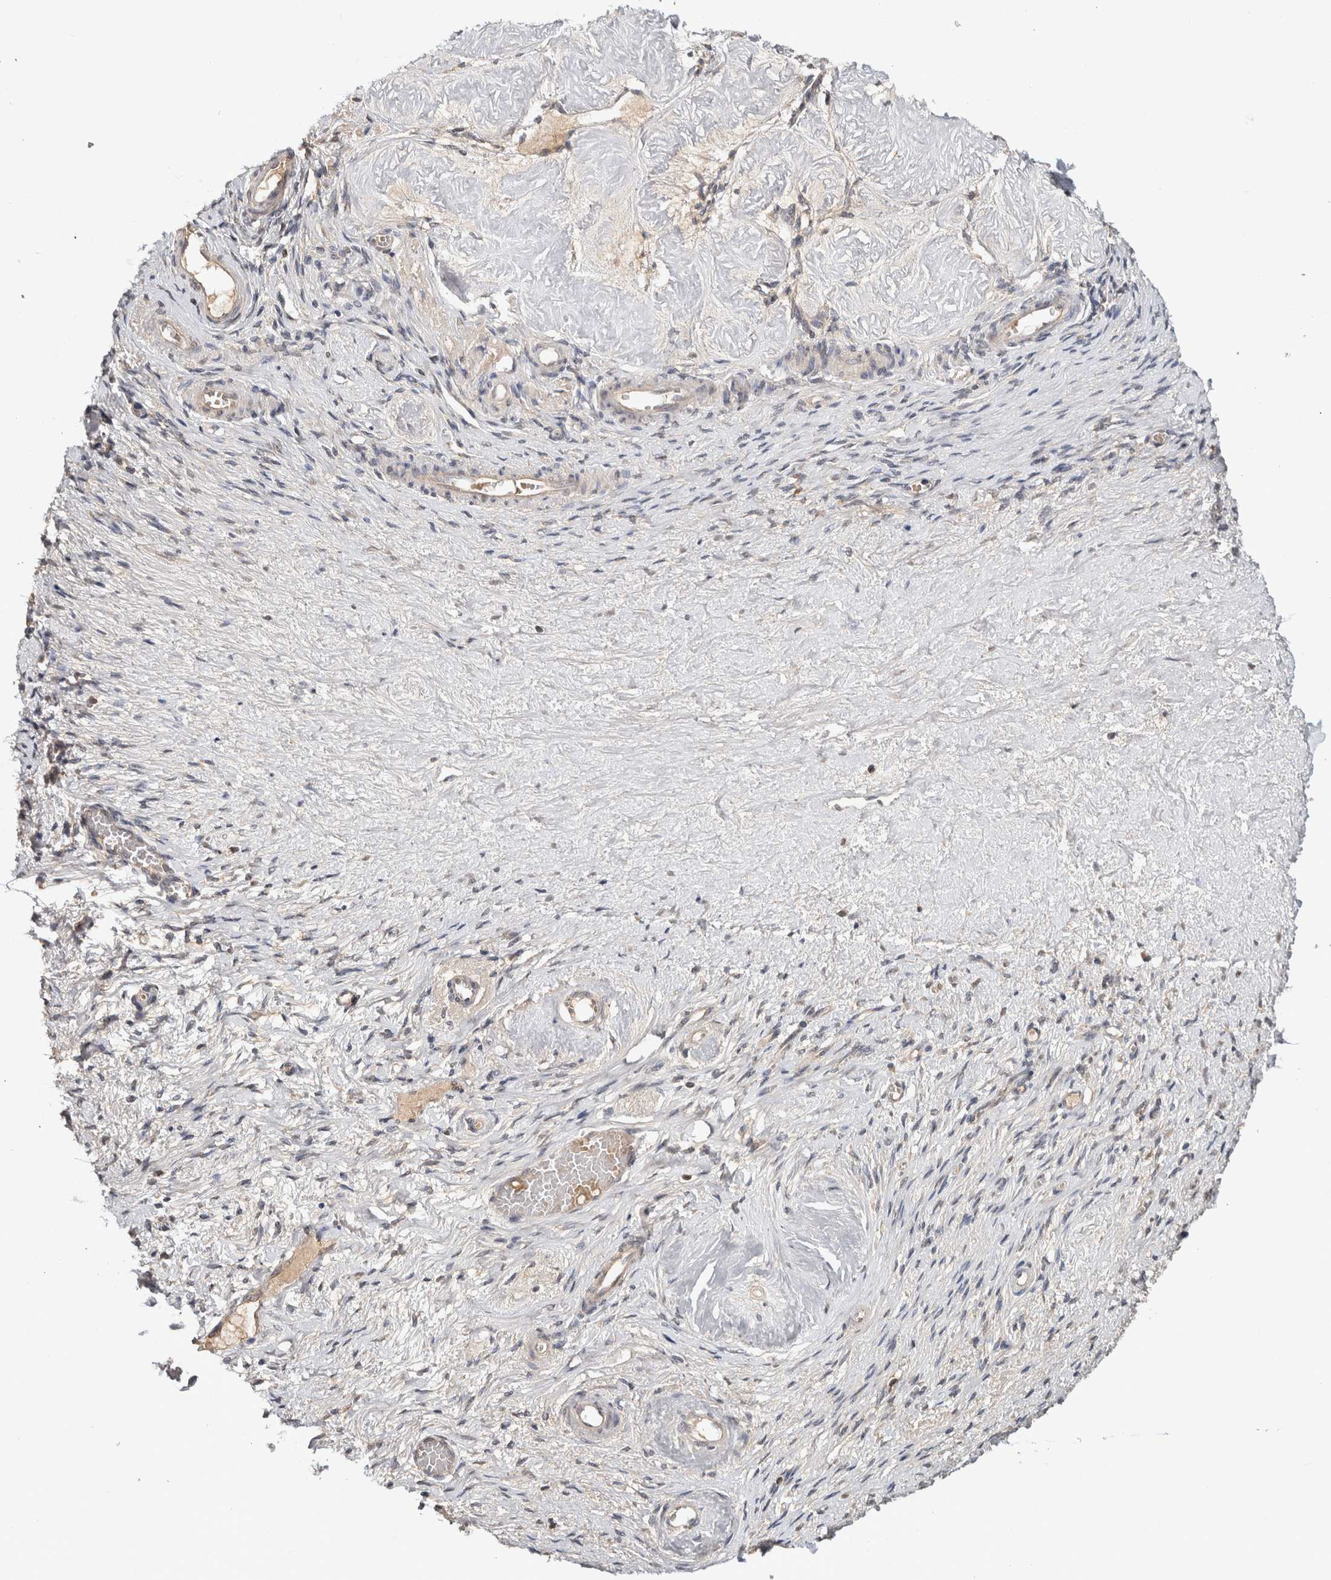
{"staining": {"intensity": "negative", "quantity": "none", "location": "none"}, "tissue": "adipose tissue", "cell_type": "Adipocytes", "image_type": "normal", "snomed": [{"axis": "morphology", "description": "Normal tissue, NOS"}, {"axis": "topography", "description": "Vascular tissue"}, {"axis": "topography", "description": "Fallopian tube"}, {"axis": "topography", "description": "Ovary"}], "caption": "Immunohistochemistry (IHC) image of normal adipose tissue: human adipose tissue stained with DAB reveals no significant protein positivity in adipocytes.", "gene": "HMOX2", "patient": {"sex": "female", "age": 67}}